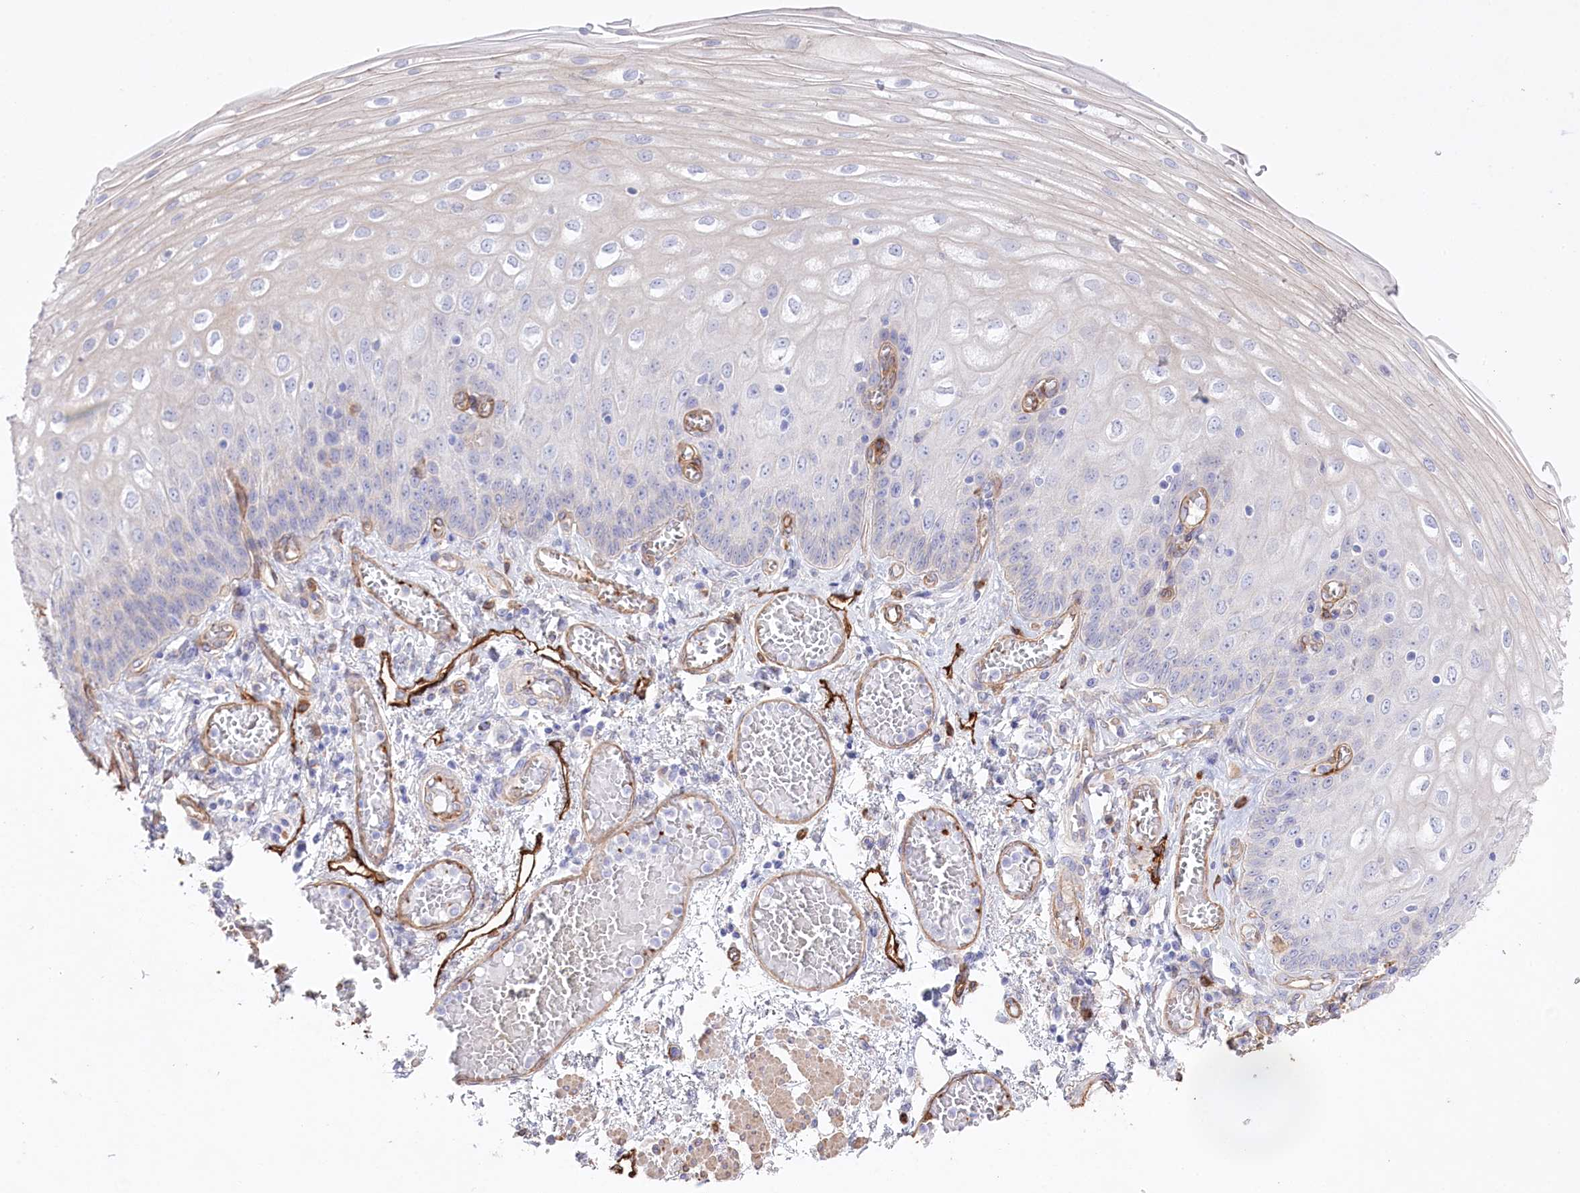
{"staining": {"intensity": "negative", "quantity": "none", "location": "none"}, "tissue": "esophagus", "cell_type": "Squamous epithelial cells", "image_type": "normal", "snomed": [{"axis": "morphology", "description": "Normal tissue, NOS"}, {"axis": "topography", "description": "Esophagus"}], "caption": "Immunohistochemistry (IHC) micrograph of unremarkable esophagus: esophagus stained with DAB demonstrates no significant protein staining in squamous epithelial cells. (Stains: DAB immunohistochemistry (IHC) with hematoxylin counter stain, Microscopy: brightfield microscopy at high magnification).", "gene": "SLC39A10", "patient": {"sex": "male", "age": 81}}